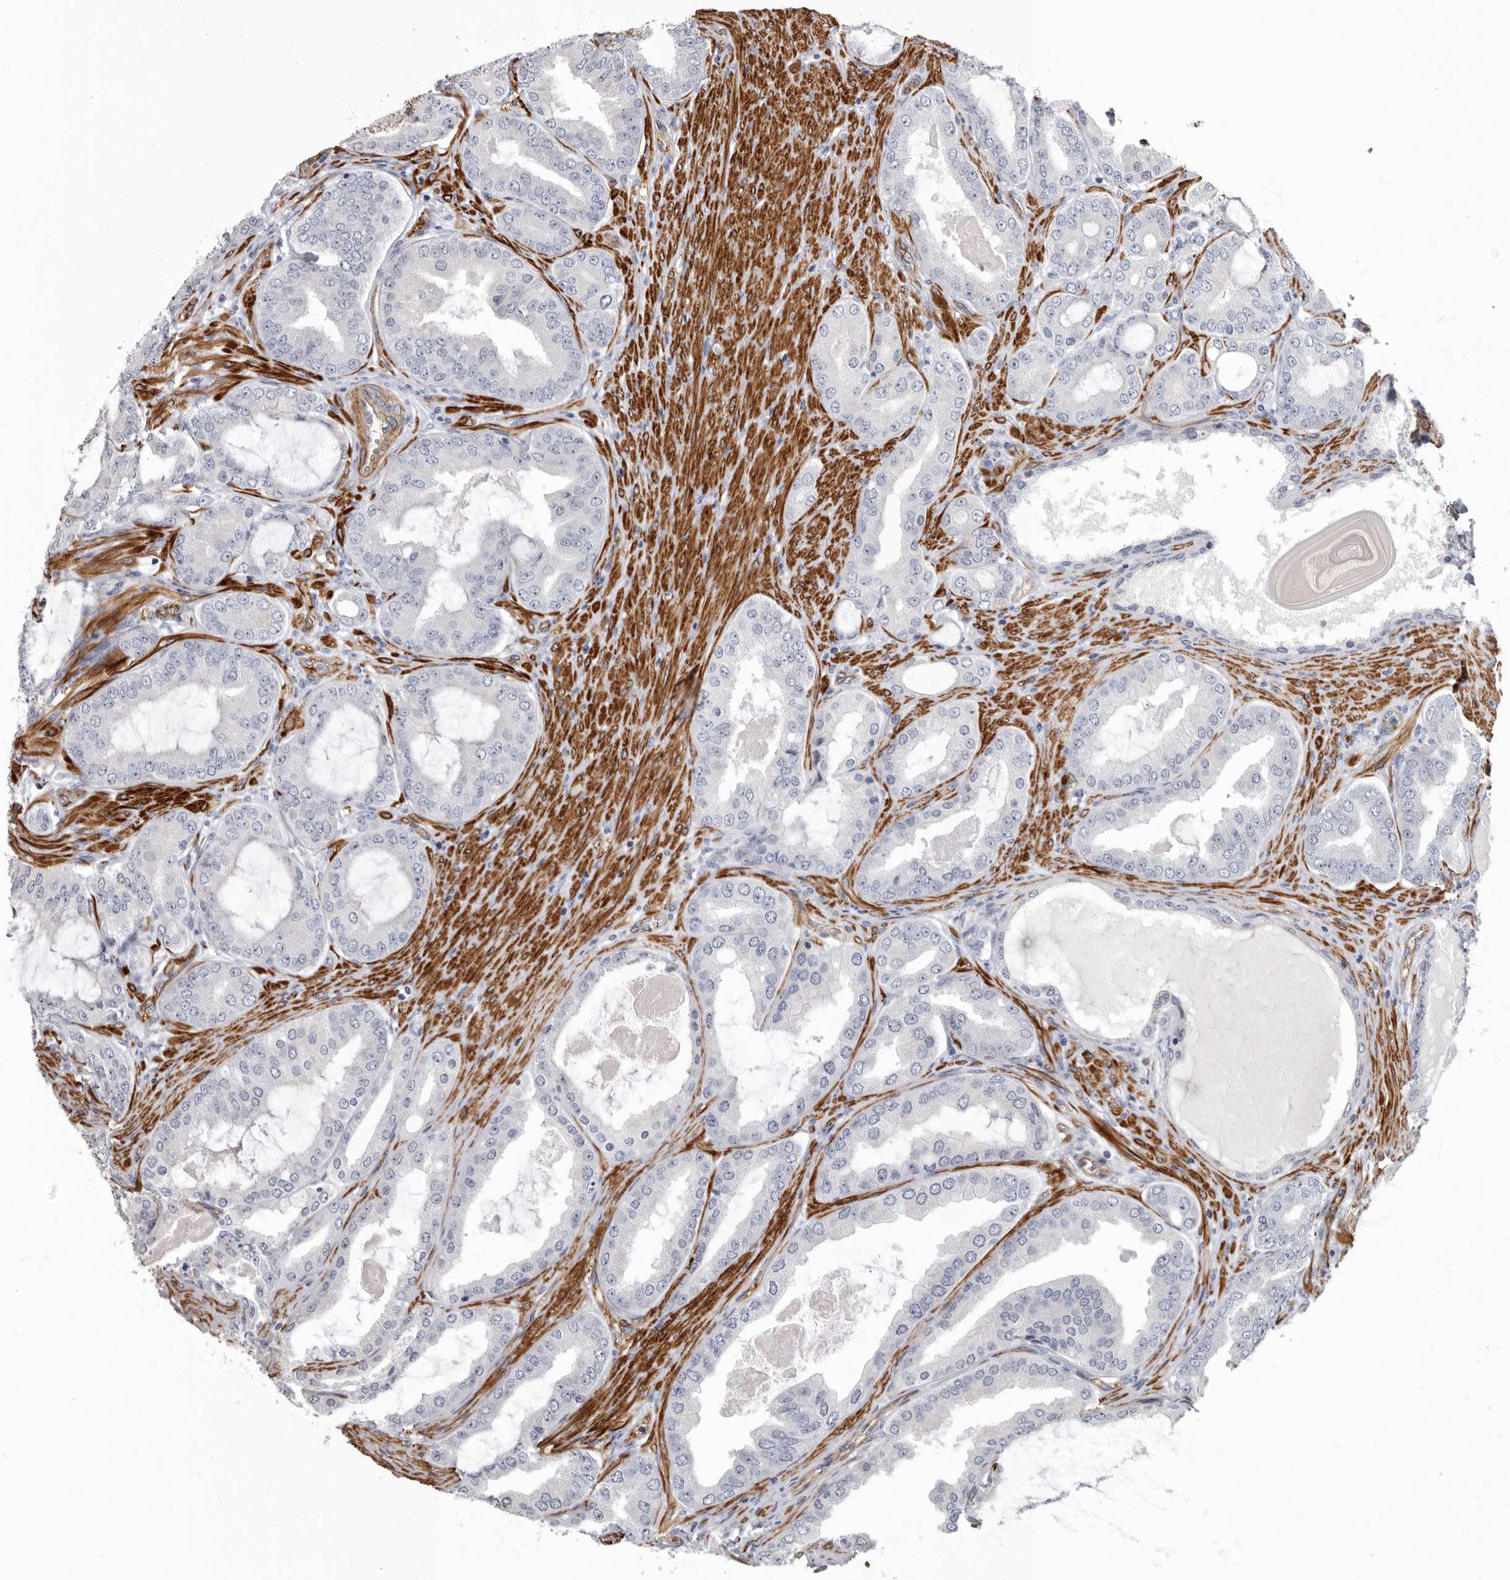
{"staining": {"intensity": "negative", "quantity": "none", "location": "none"}, "tissue": "prostate cancer", "cell_type": "Tumor cells", "image_type": "cancer", "snomed": [{"axis": "morphology", "description": "Adenocarcinoma, High grade"}, {"axis": "topography", "description": "Prostate"}], "caption": "The image reveals no significant expression in tumor cells of high-grade adenocarcinoma (prostate).", "gene": "ADGRL4", "patient": {"sex": "male", "age": 60}}